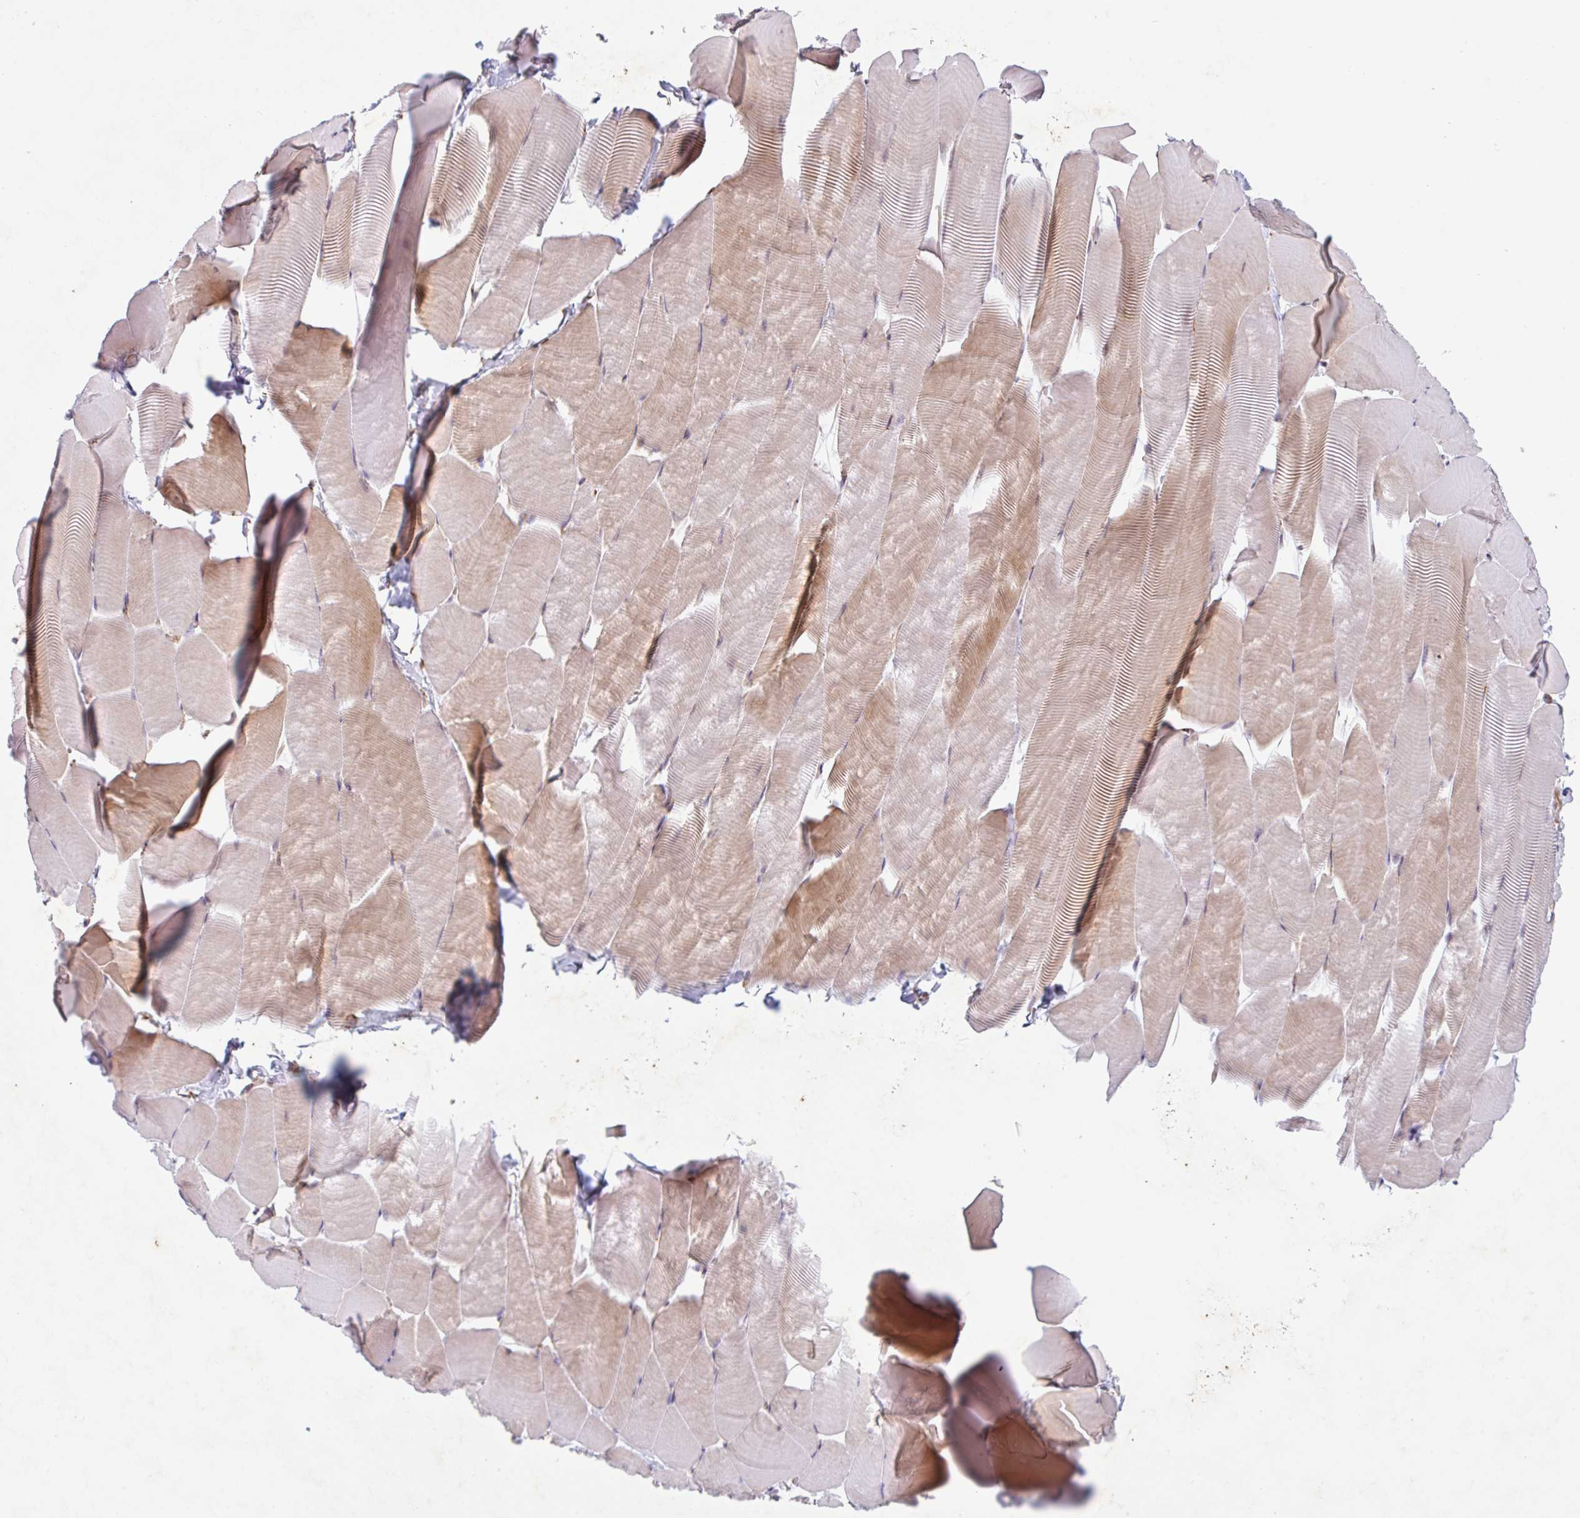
{"staining": {"intensity": "moderate", "quantity": "25%-75%", "location": "cytoplasmic/membranous"}, "tissue": "skeletal muscle", "cell_type": "Myocytes", "image_type": "normal", "snomed": [{"axis": "morphology", "description": "Normal tissue, NOS"}, {"axis": "topography", "description": "Skeletal muscle"}], "caption": "A high-resolution histopathology image shows IHC staining of normal skeletal muscle, which reveals moderate cytoplasmic/membranous expression in approximately 25%-75% of myocytes.", "gene": "RIT1", "patient": {"sex": "male", "age": 25}}